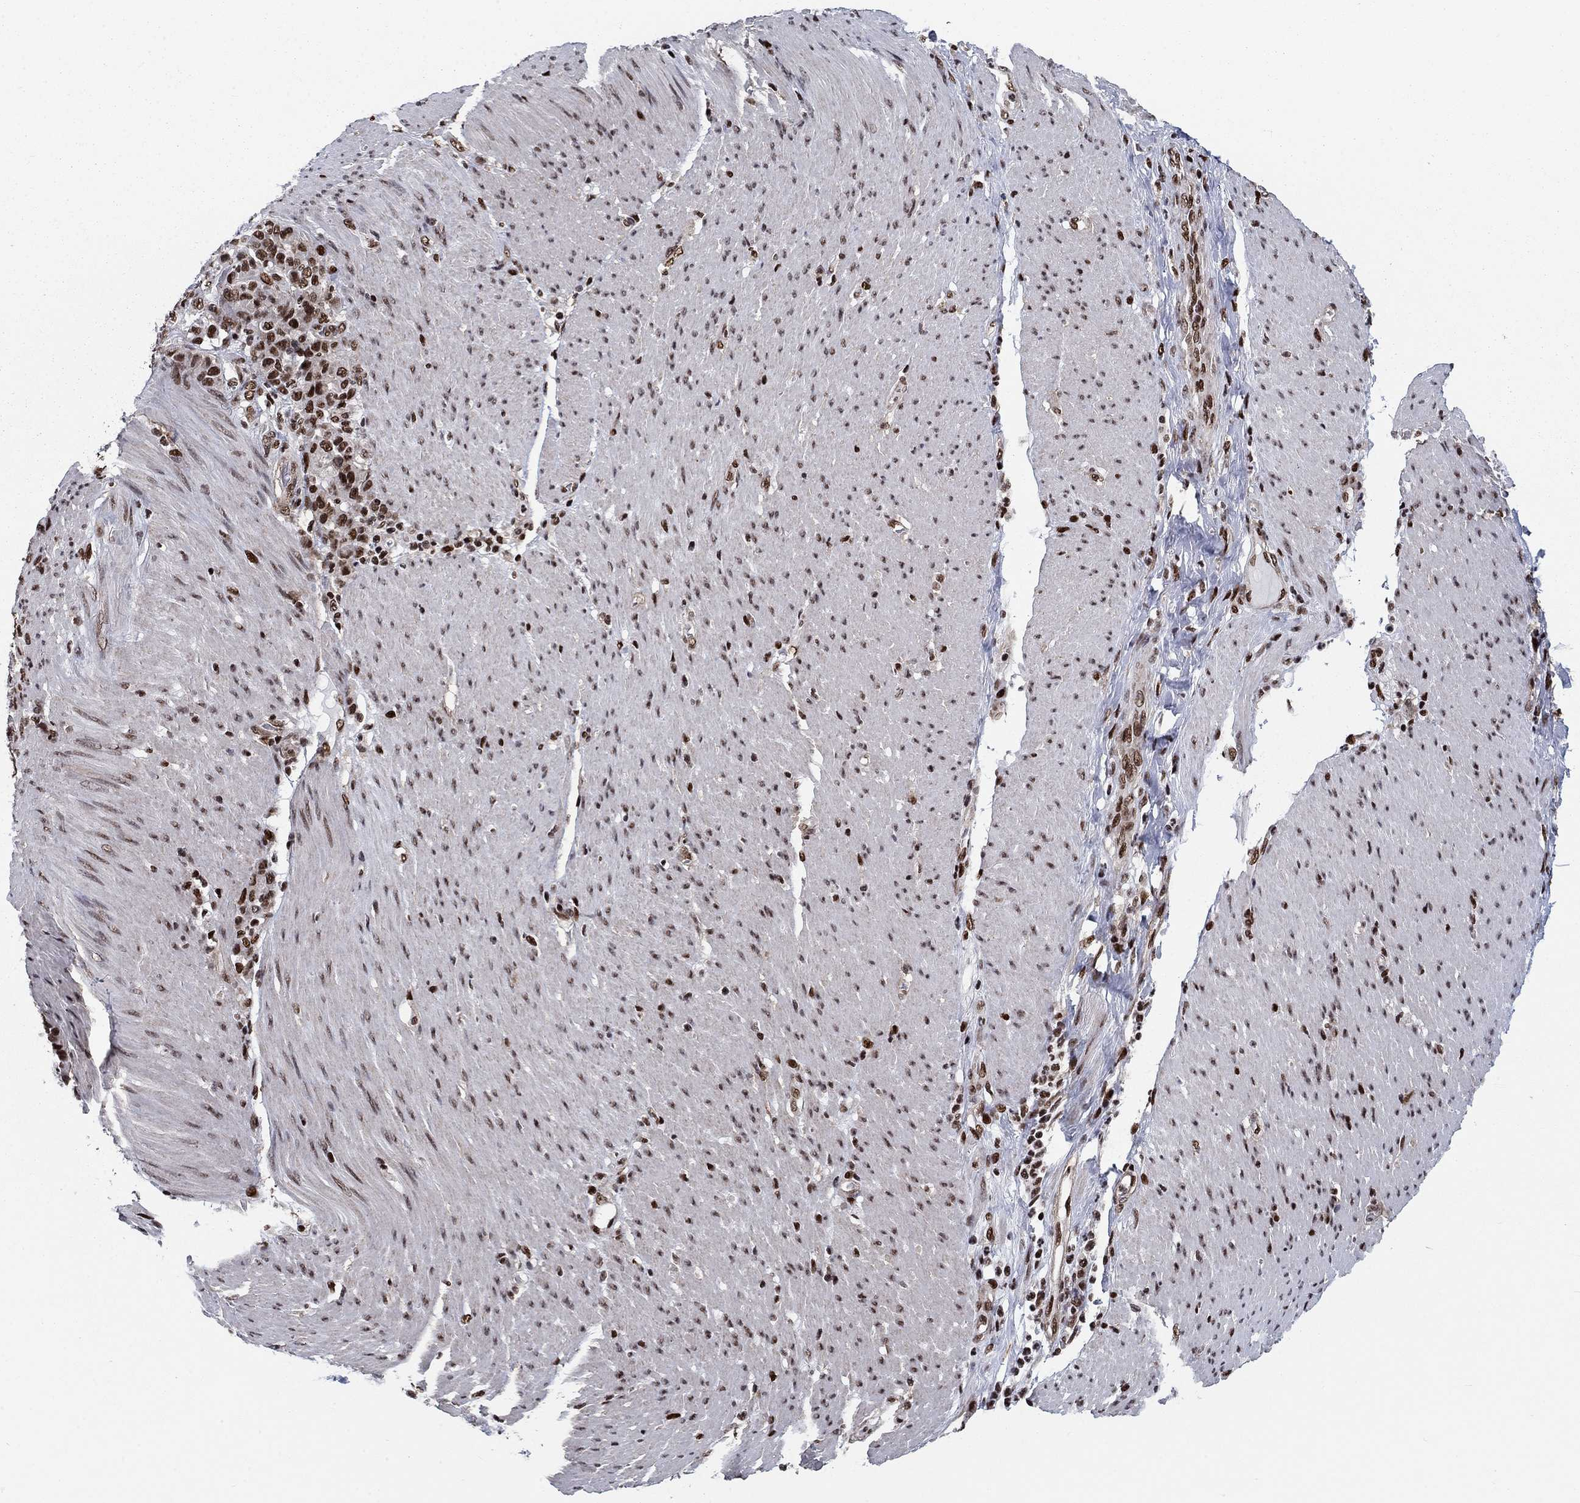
{"staining": {"intensity": "strong", "quantity": ">75%", "location": "nuclear"}, "tissue": "stomach cancer", "cell_type": "Tumor cells", "image_type": "cancer", "snomed": [{"axis": "morphology", "description": "Adenocarcinoma, NOS"}, {"axis": "topography", "description": "Stomach"}], "caption": "Immunohistochemistry photomicrograph of human stomach adenocarcinoma stained for a protein (brown), which displays high levels of strong nuclear expression in approximately >75% of tumor cells.", "gene": "RPRD1B", "patient": {"sex": "female", "age": 79}}